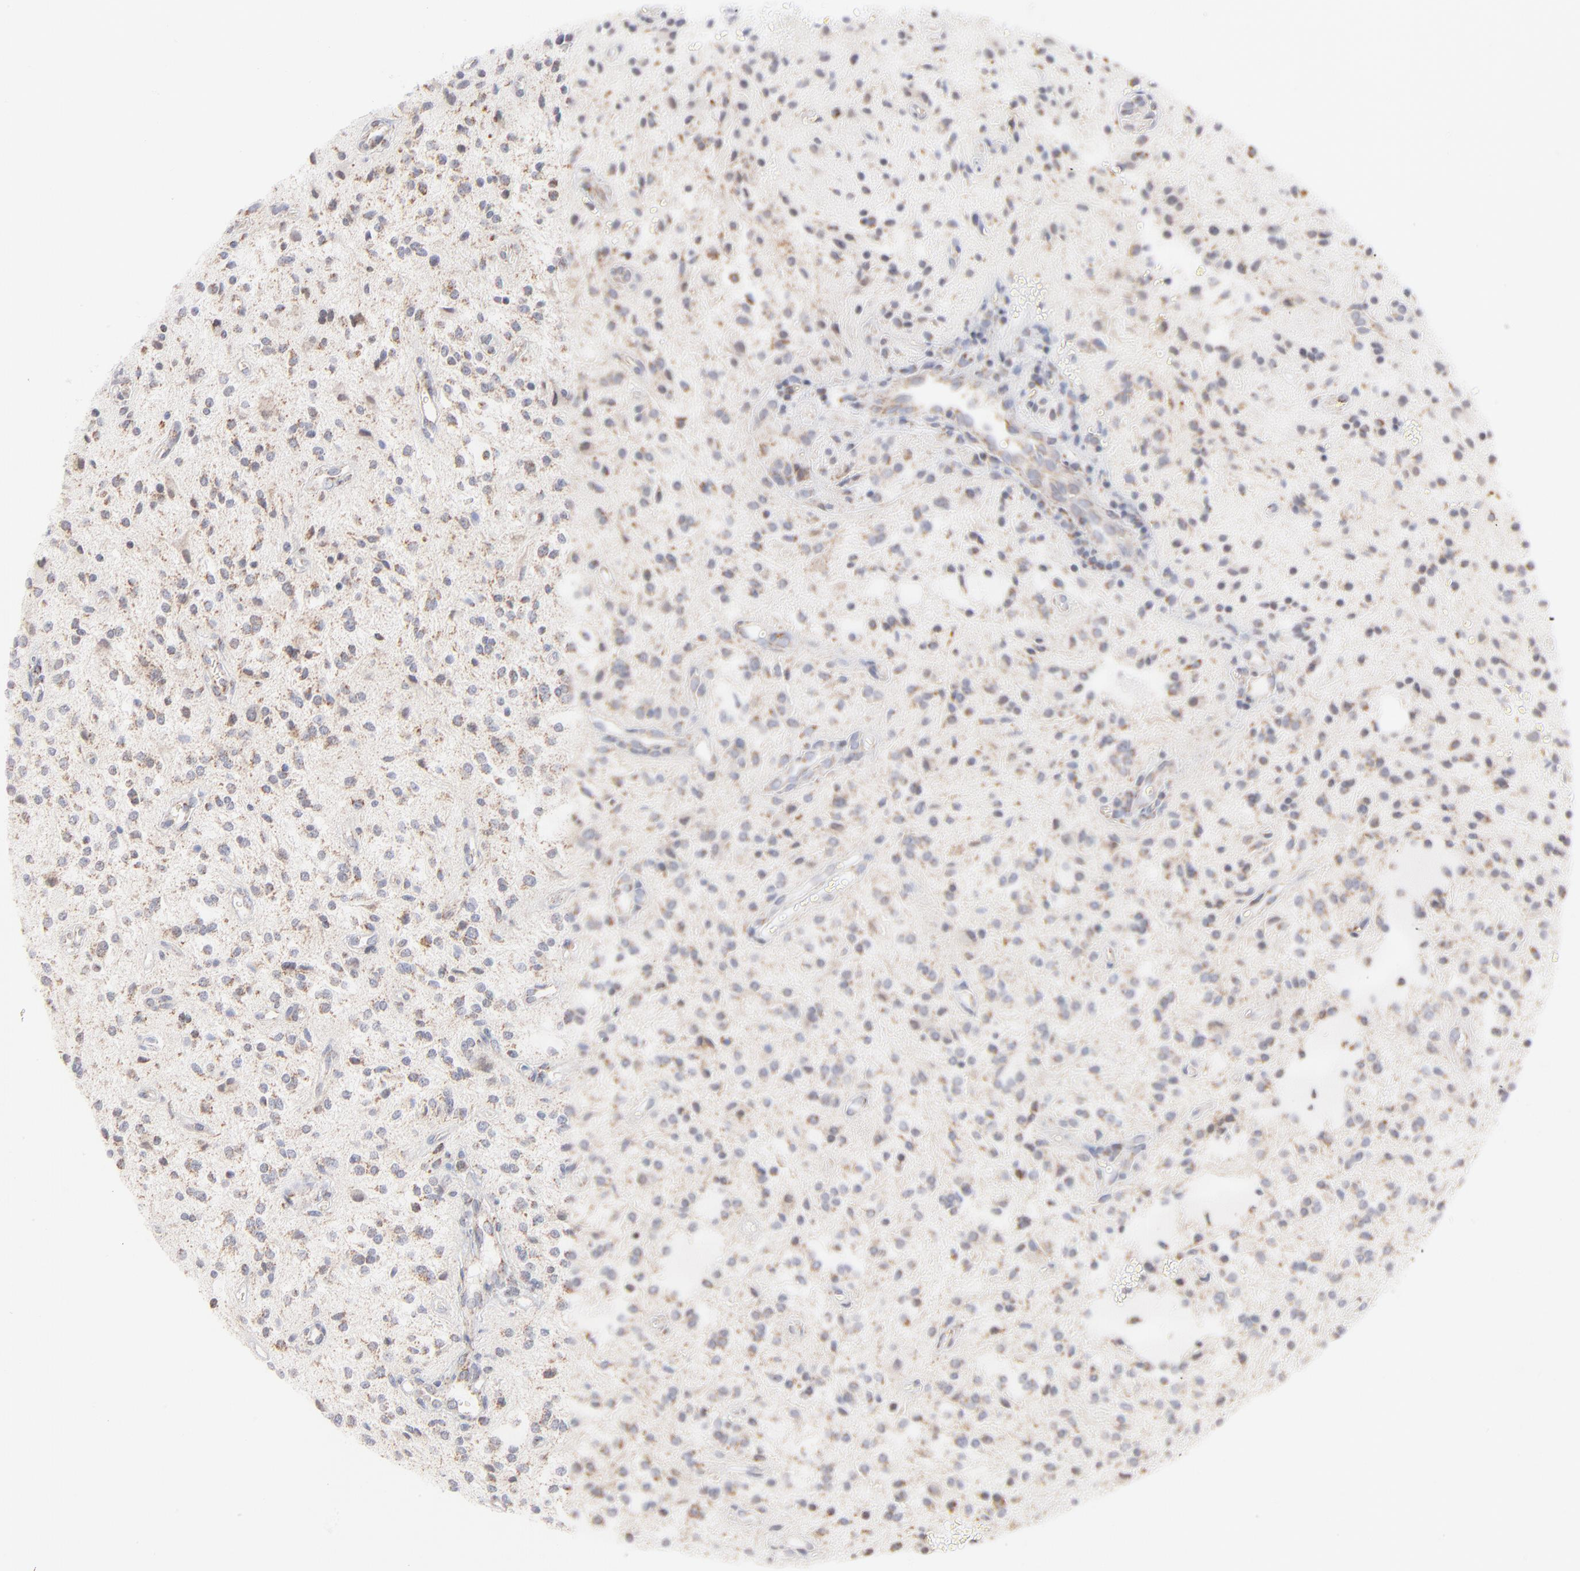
{"staining": {"intensity": "moderate", "quantity": "25%-75%", "location": "cytoplasmic/membranous"}, "tissue": "glioma", "cell_type": "Tumor cells", "image_type": "cancer", "snomed": [{"axis": "morphology", "description": "Glioma, malignant, NOS"}, {"axis": "topography", "description": "Cerebellum"}], "caption": "There is medium levels of moderate cytoplasmic/membranous positivity in tumor cells of malignant glioma, as demonstrated by immunohistochemical staining (brown color).", "gene": "MRPL58", "patient": {"sex": "female", "age": 10}}